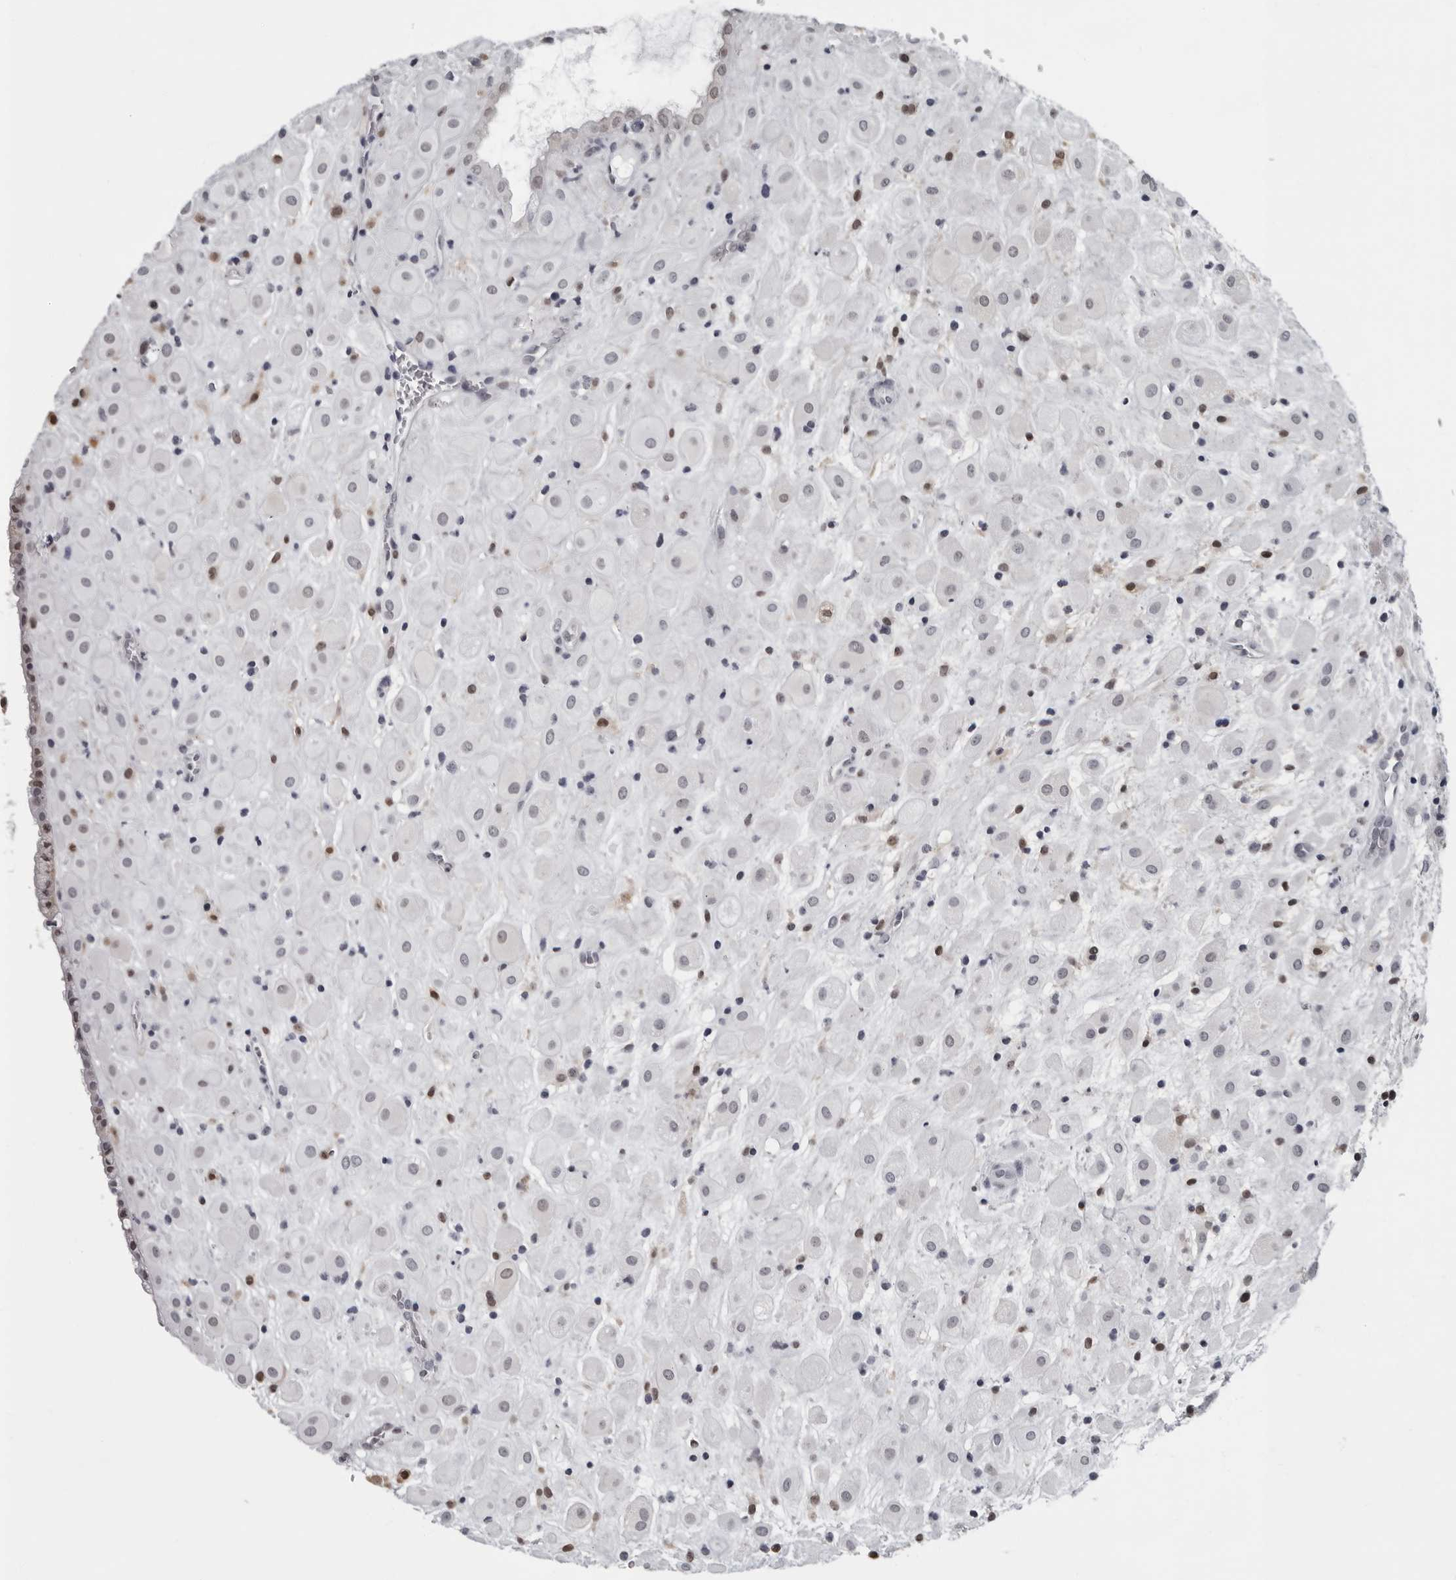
{"staining": {"intensity": "weak", "quantity": "25%-75%", "location": "cytoplasmic/membranous,nuclear"}, "tissue": "placenta", "cell_type": "Decidual cells", "image_type": "normal", "snomed": [{"axis": "morphology", "description": "Normal tissue, NOS"}, {"axis": "topography", "description": "Placenta"}], "caption": "Placenta stained with a brown dye displays weak cytoplasmic/membranous,nuclear positive staining in about 25%-75% of decidual cells.", "gene": "LZIC", "patient": {"sex": "female", "age": 35}}